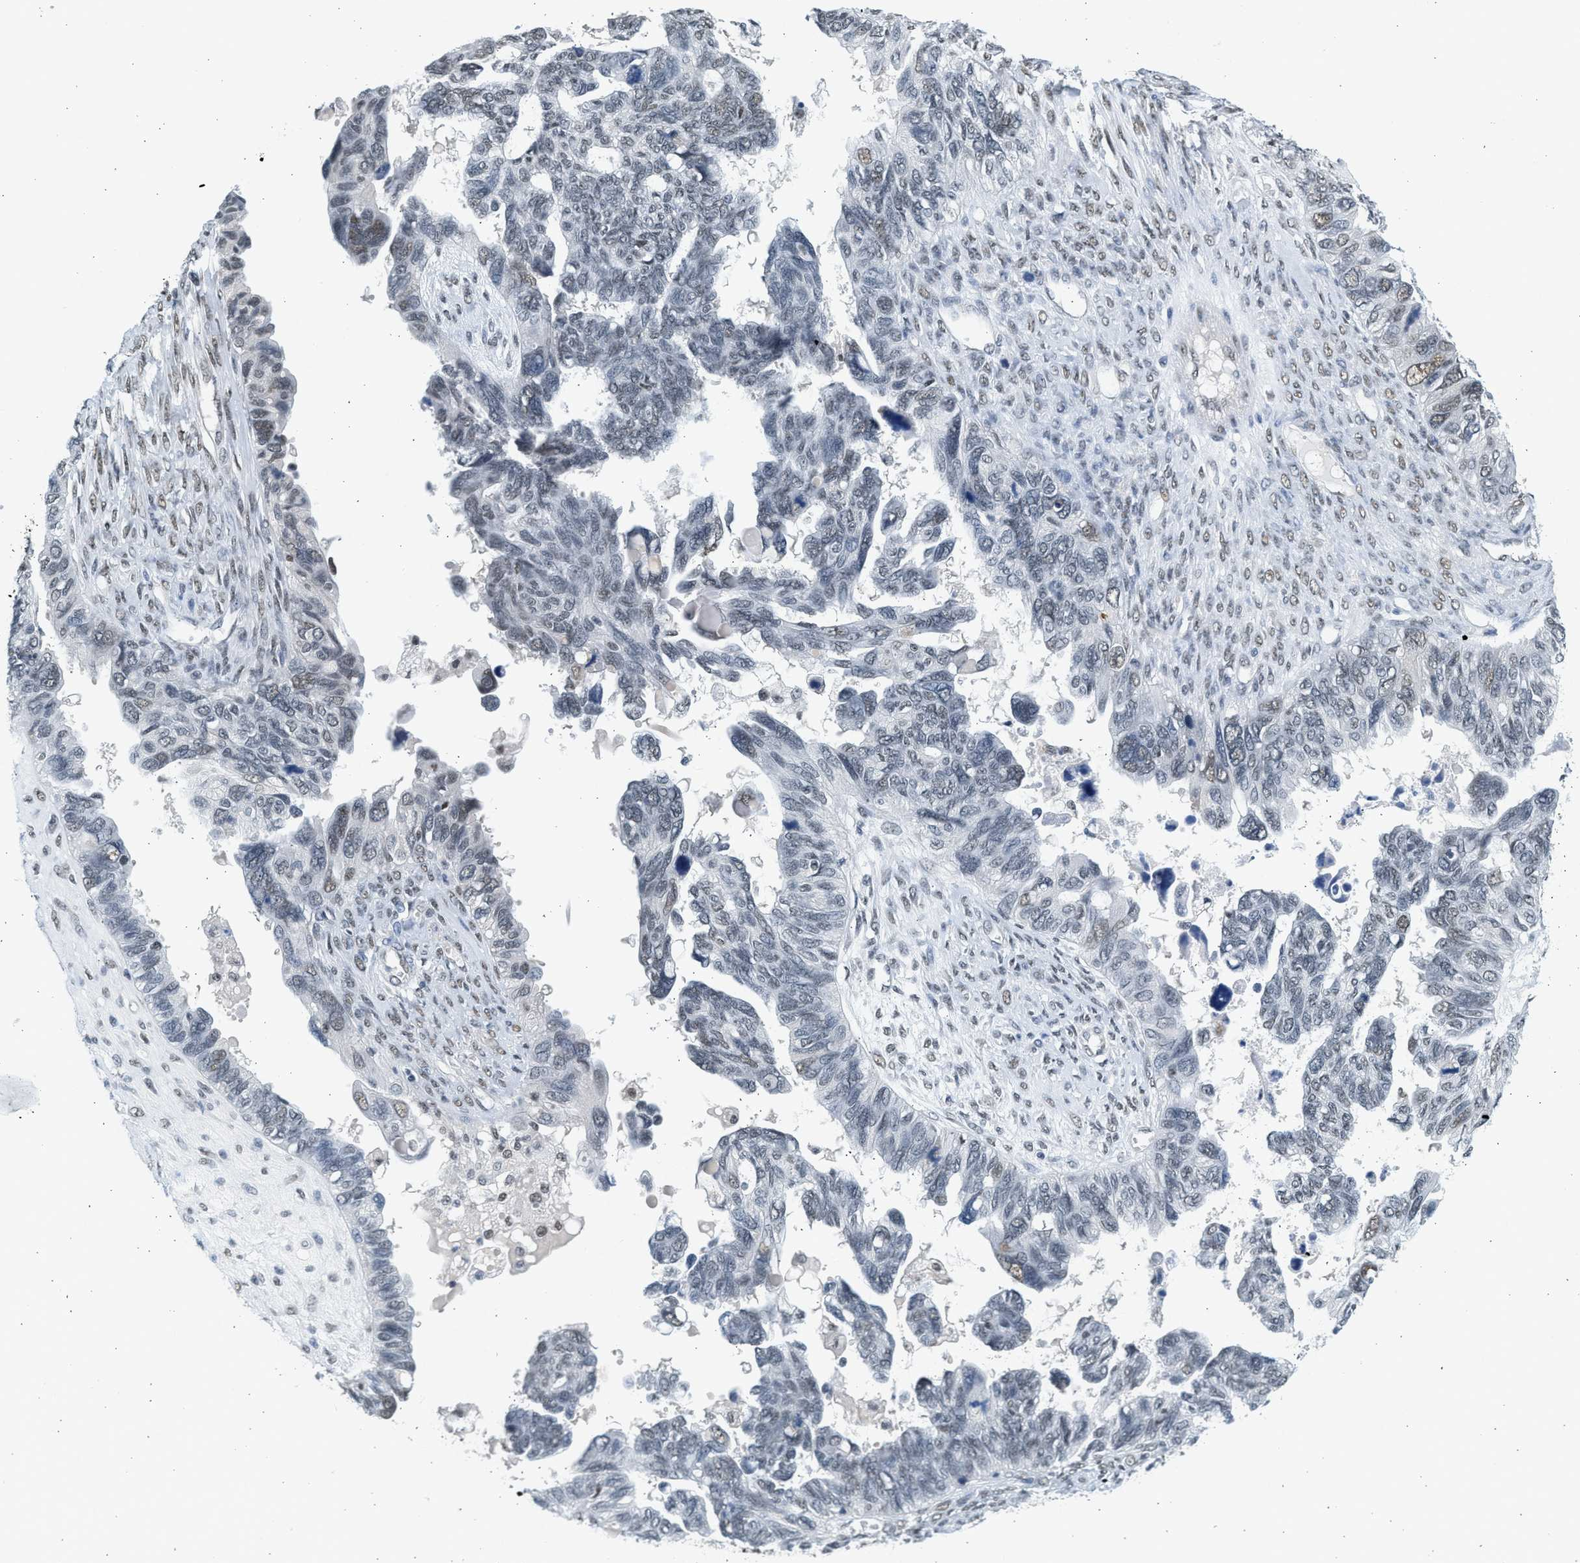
{"staining": {"intensity": "weak", "quantity": "<25%", "location": "nuclear"}, "tissue": "ovarian cancer", "cell_type": "Tumor cells", "image_type": "cancer", "snomed": [{"axis": "morphology", "description": "Cystadenocarcinoma, serous, NOS"}, {"axis": "topography", "description": "Ovary"}], "caption": "Immunohistochemistry (IHC) histopathology image of neoplastic tissue: ovarian cancer stained with DAB reveals no significant protein expression in tumor cells.", "gene": "HIPK1", "patient": {"sex": "female", "age": 79}}